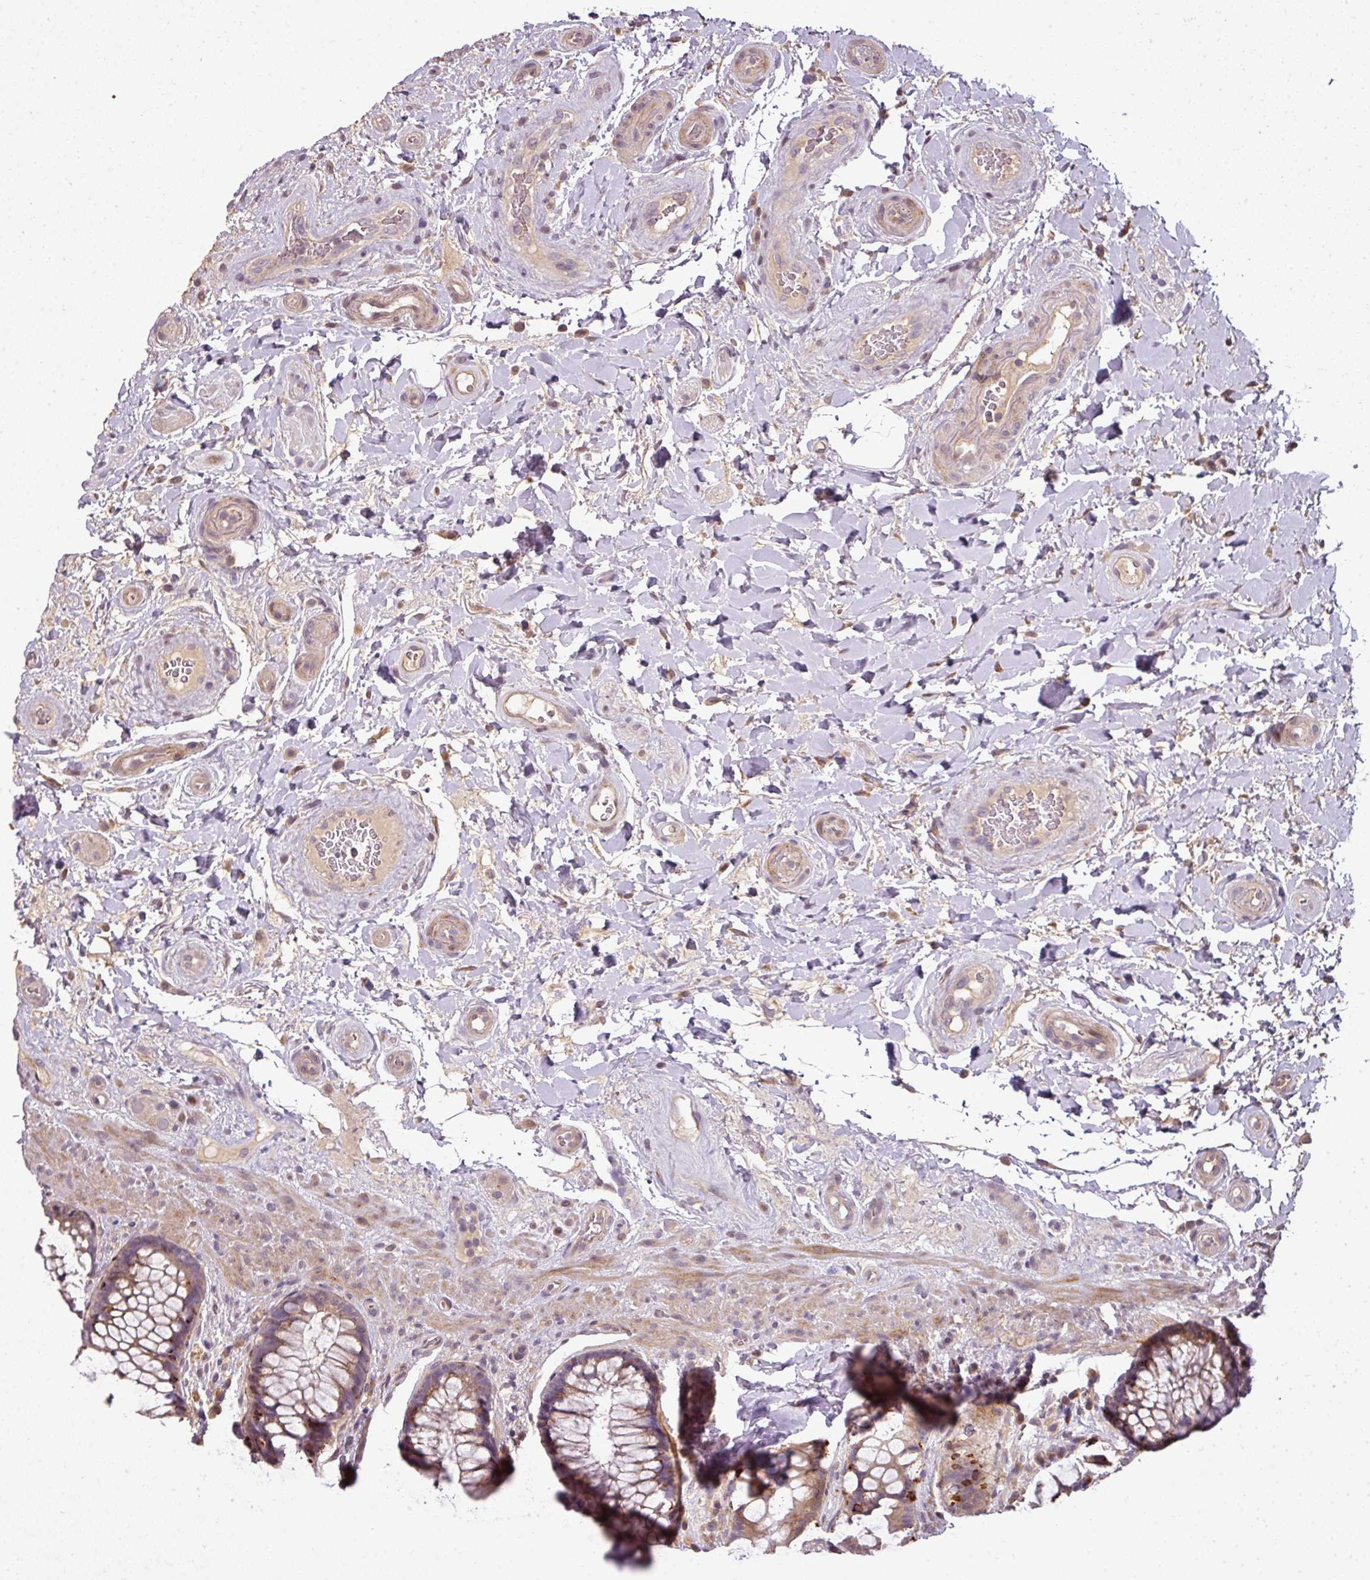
{"staining": {"intensity": "moderate", "quantity": "25%-75%", "location": "cytoplasmic/membranous"}, "tissue": "rectum", "cell_type": "Glandular cells", "image_type": "normal", "snomed": [{"axis": "morphology", "description": "Normal tissue, NOS"}, {"axis": "topography", "description": "Rectum"}], "caption": "A medium amount of moderate cytoplasmic/membranous staining is seen in about 25%-75% of glandular cells in unremarkable rectum.", "gene": "SPCS3", "patient": {"sex": "female", "age": 58}}